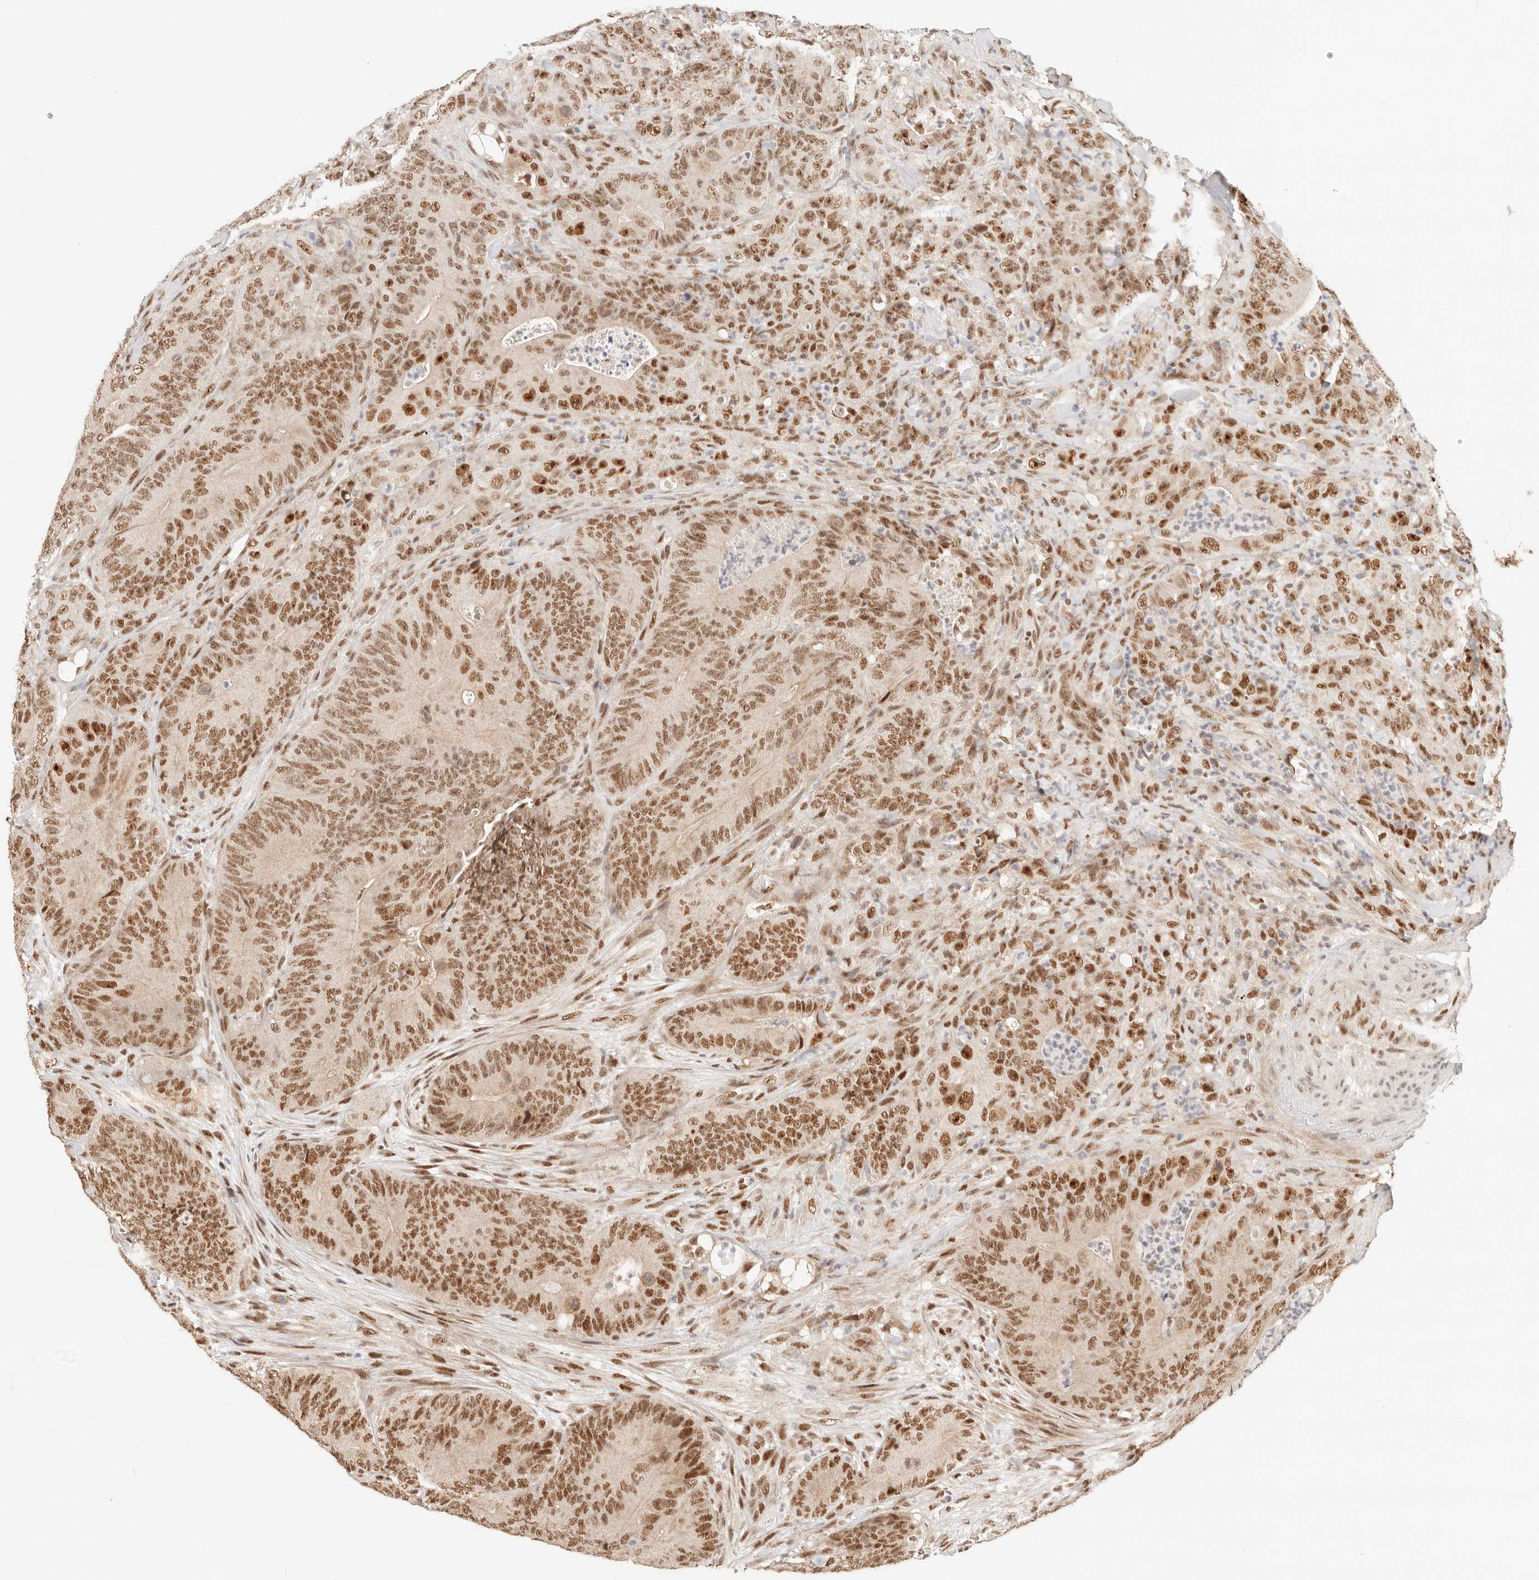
{"staining": {"intensity": "moderate", "quantity": ">75%", "location": "nuclear"}, "tissue": "colorectal cancer", "cell_type": "Tumor cells", "image_type": "cancer", "snomed": [{"axis": "morphology", "description": "Normal tissue, NOS"}, {"axis": "topography", "description": "Colon"}], "caption": "Immunohistochemical staining of human colorectal cancer exhibits moderate nuclear protein positivity in about >75% of tumor cells.", "gene": "GTF2E2", "patient": {"sex": "female", "age": 82}}